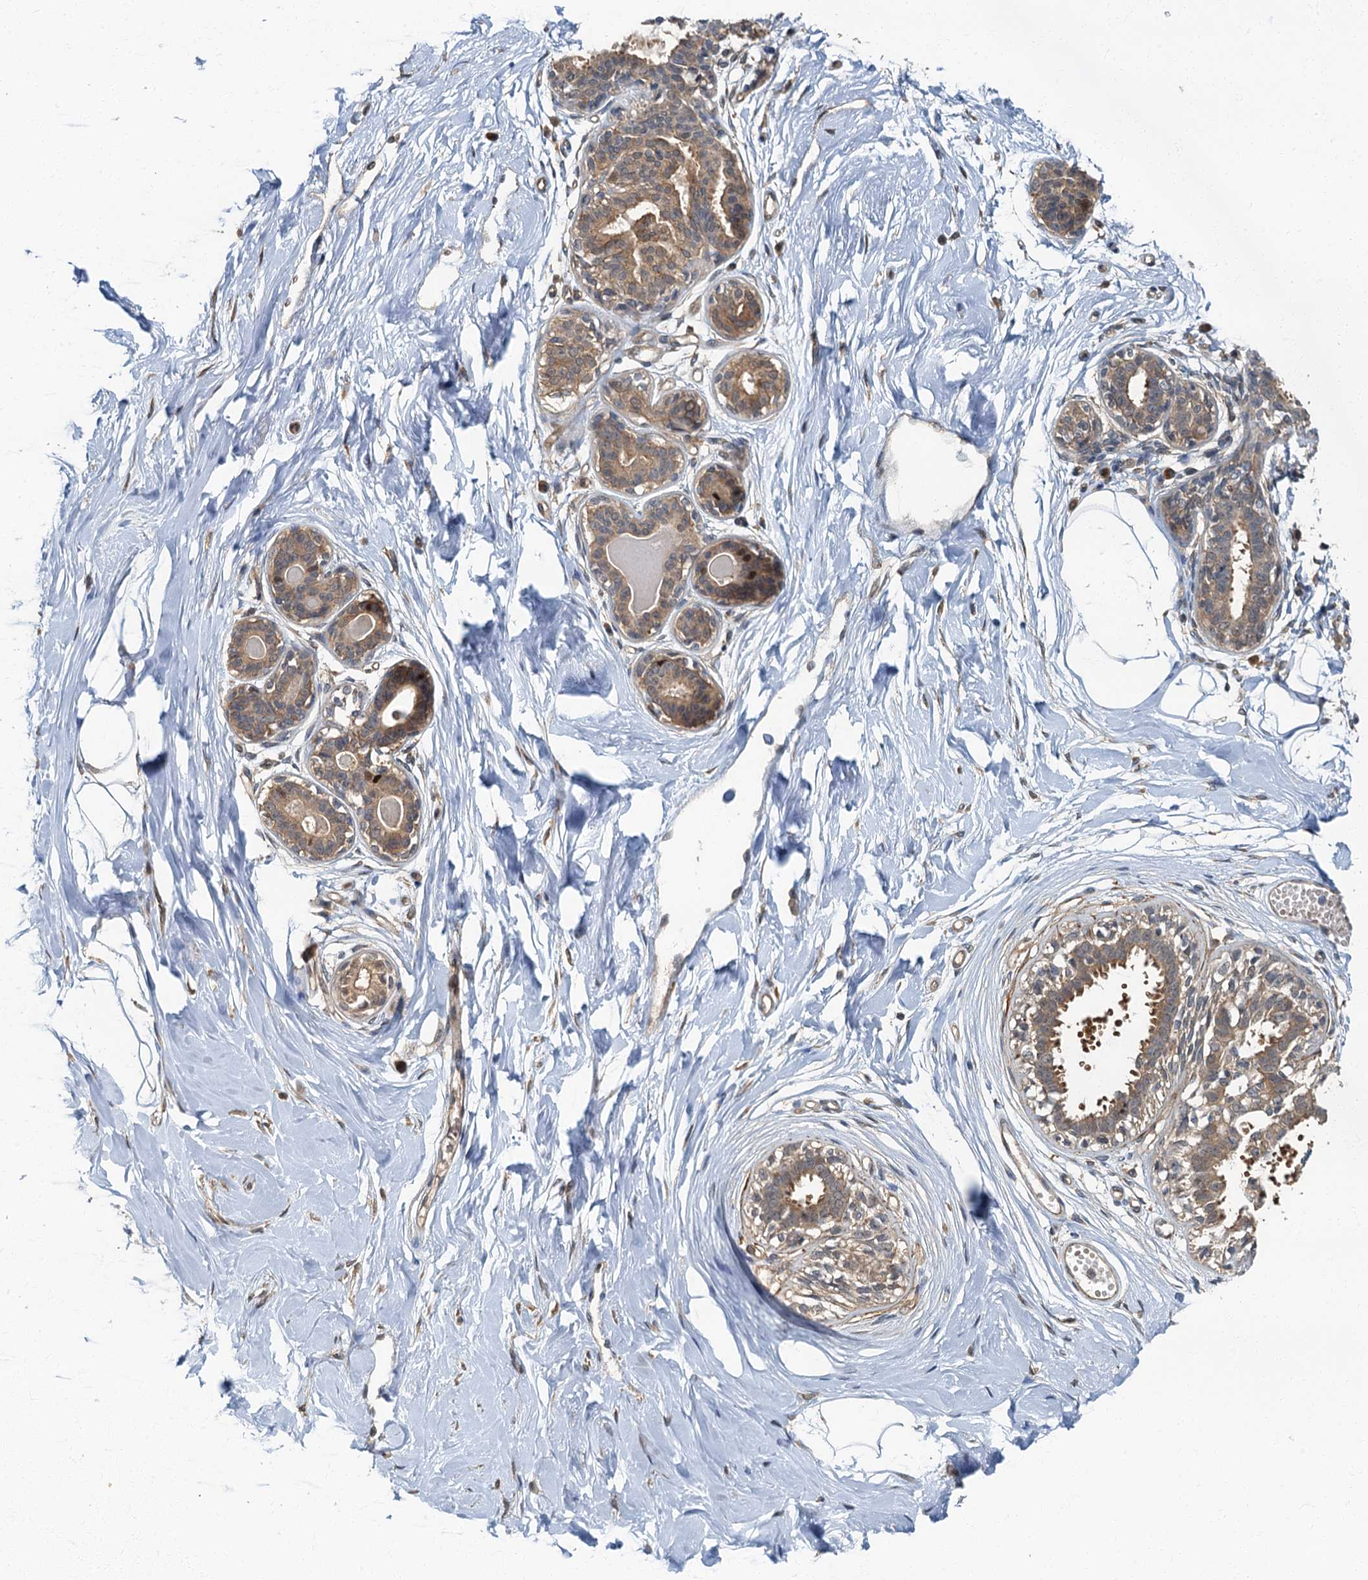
{"staining": {"intensity": "negative", "quantity": "none", "location": "none"}, "tissue": "breast", "cell_type": "Adipocytes", "image_type": "normal", "snomed": [{"axis": "morphology", "description": "Normal tissue, NOS"}, {"axis": "topography", "description": "Breast"}], "caption": "Immunohistochemistry histopathology image of benign breast: human breast stained with DAB exhibits no significant protein staining in adipocytes. (DAB (3,3'-diaminobenzidine) IHC with hematoxylin counter stain).", "gene": "TBCK", "patient": {"sex": "female", "age": 45}}